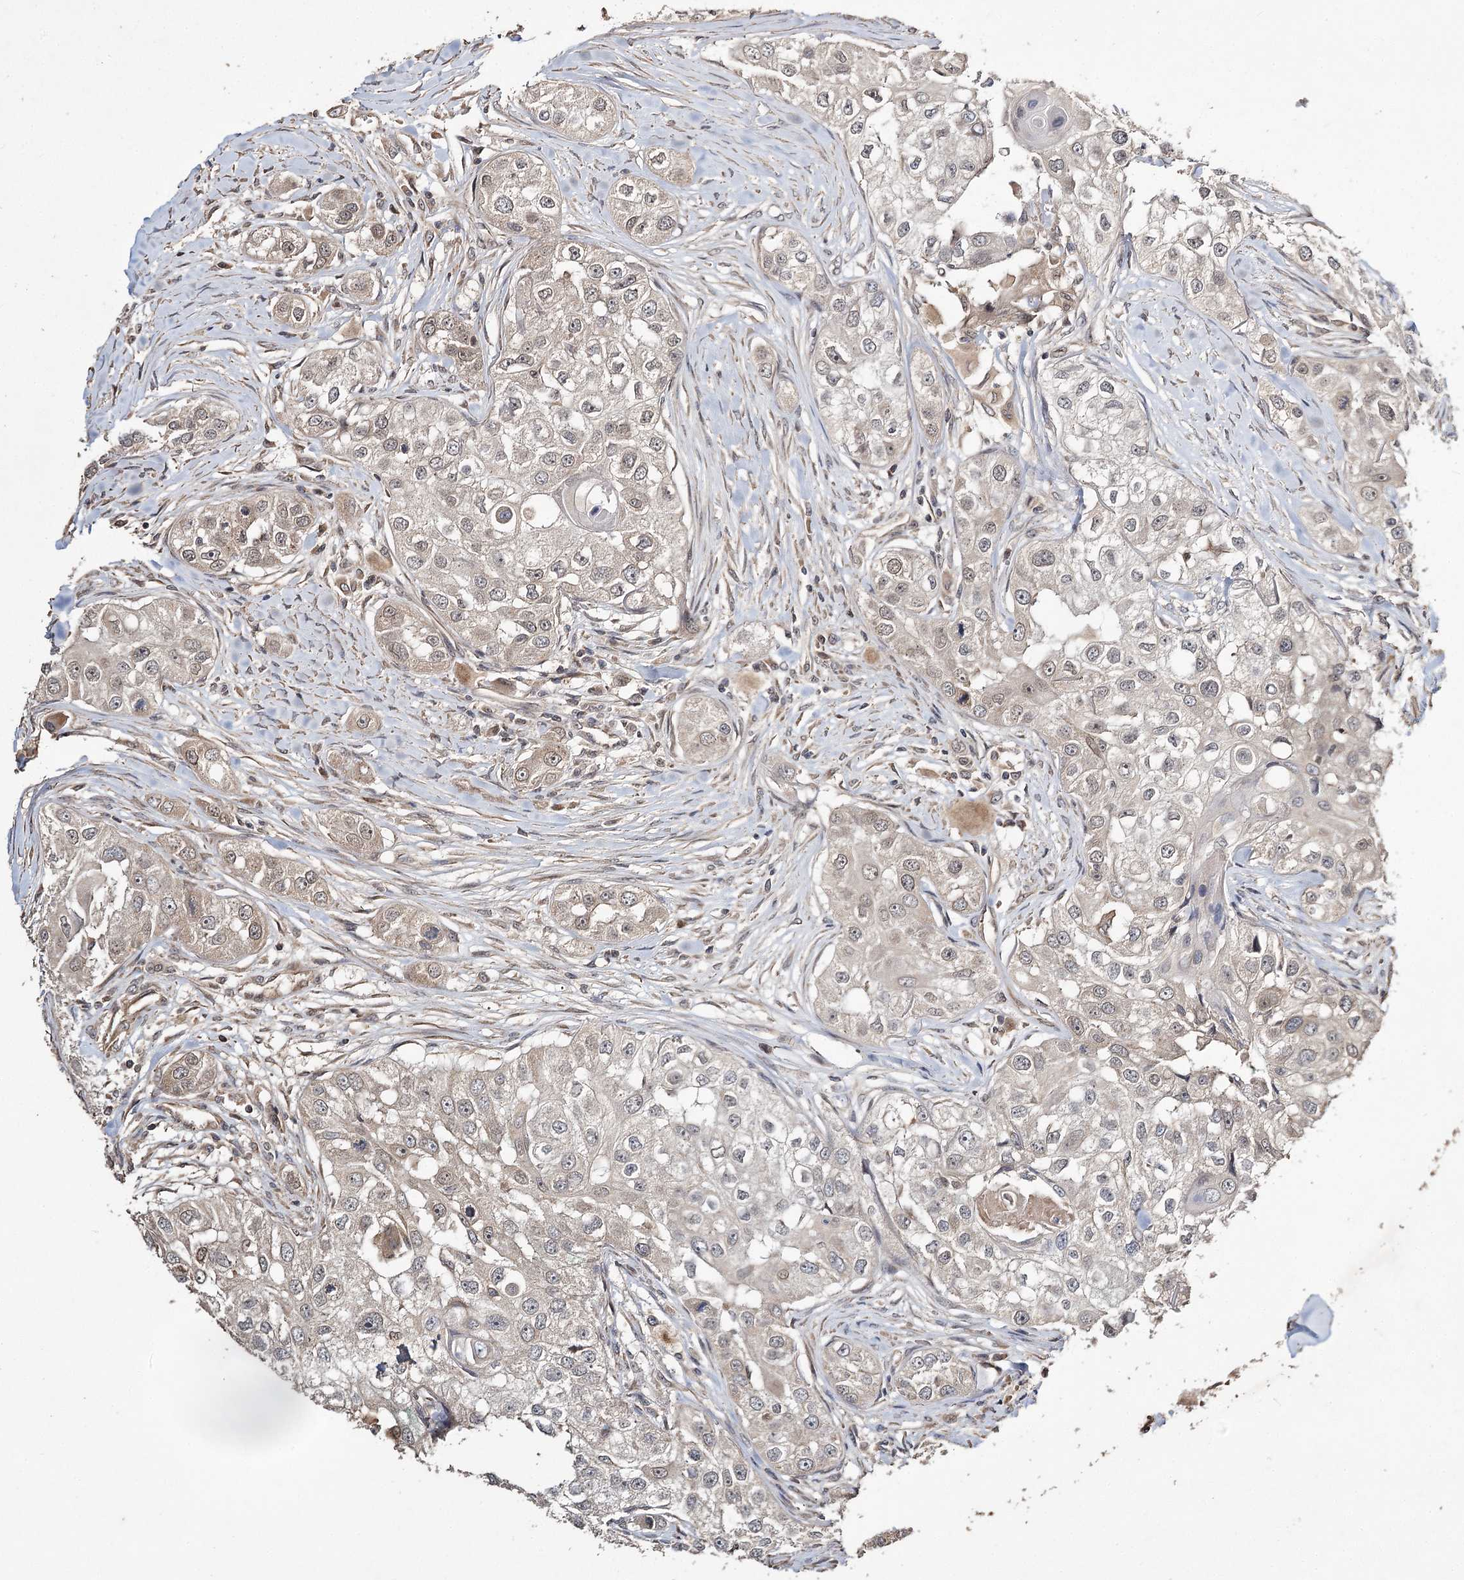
{"staining": {"intensity": "weak", "quantity": "25%-75%", "location": "cytoplasmic/membranous,nuclear"}, "tissue": "head and neck cancer", "cell_type": "Tumor cells", "image_type": "cancer", "snomed": [{"axis": "morphology", "description": "Normal tissue, NOS"}, {"axis": "morphology", "description": "Squamous cell carcinoma, NOS"}, {"axis": "topography", "description": "Skeletal muscle"}, {"axis": "topography", "description": "Head-Neck"}], "caption": "Protein analysis of squamous cell carcinoma (head and neck) tissue displays weak cytoplasmic/membranous and nuclear expression in about 25%-75% of tumor cells.", "gene": "NOPCHAP1", "patient": {"sex": "male", "age": 51}}